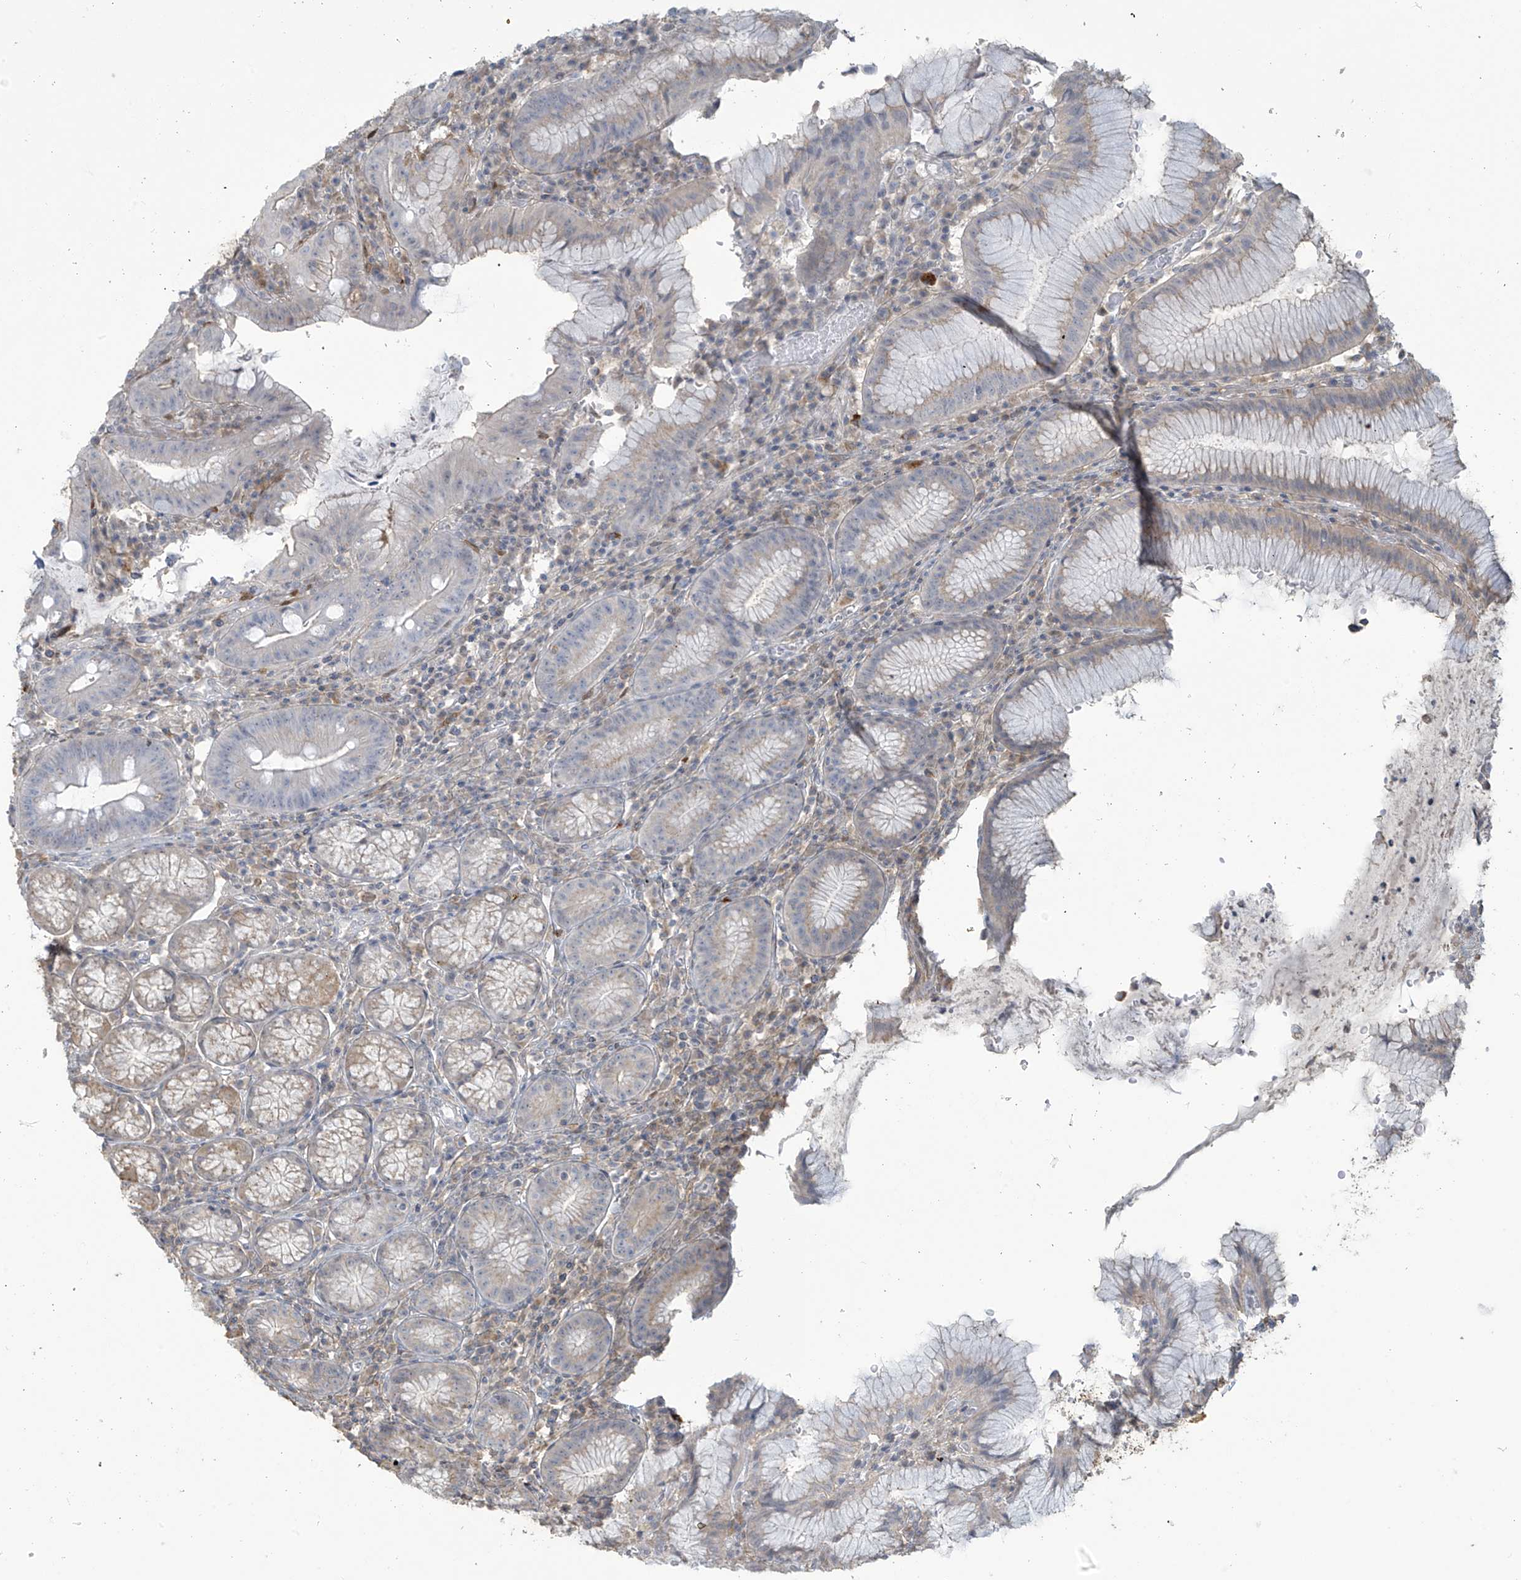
{"staining": {"intensity": "moderate", "quantity": "25%-75%", "location": "cytoplasmic/membranous"}, "tissue": "stomach", "cell_type": "Glandular cells", "image_type": "normal", "snomed": [{"axis": "morphology", "description": "Normal tissue, NOS"}, {"axis": "topography", "description": "Stomach"}], "caption": "Stomach was stained to show a protein in brown. There is medium levels of moderate cytoplasmic/membranous positivity in about 25%-75% of glandular cells. The staining was performed using DAB, with brown indicating positive protein expression. Nuclei are stained blue with hematoxylin.", "gene": "TAGAP", "patient": {"sex": "male", "age": 55}}